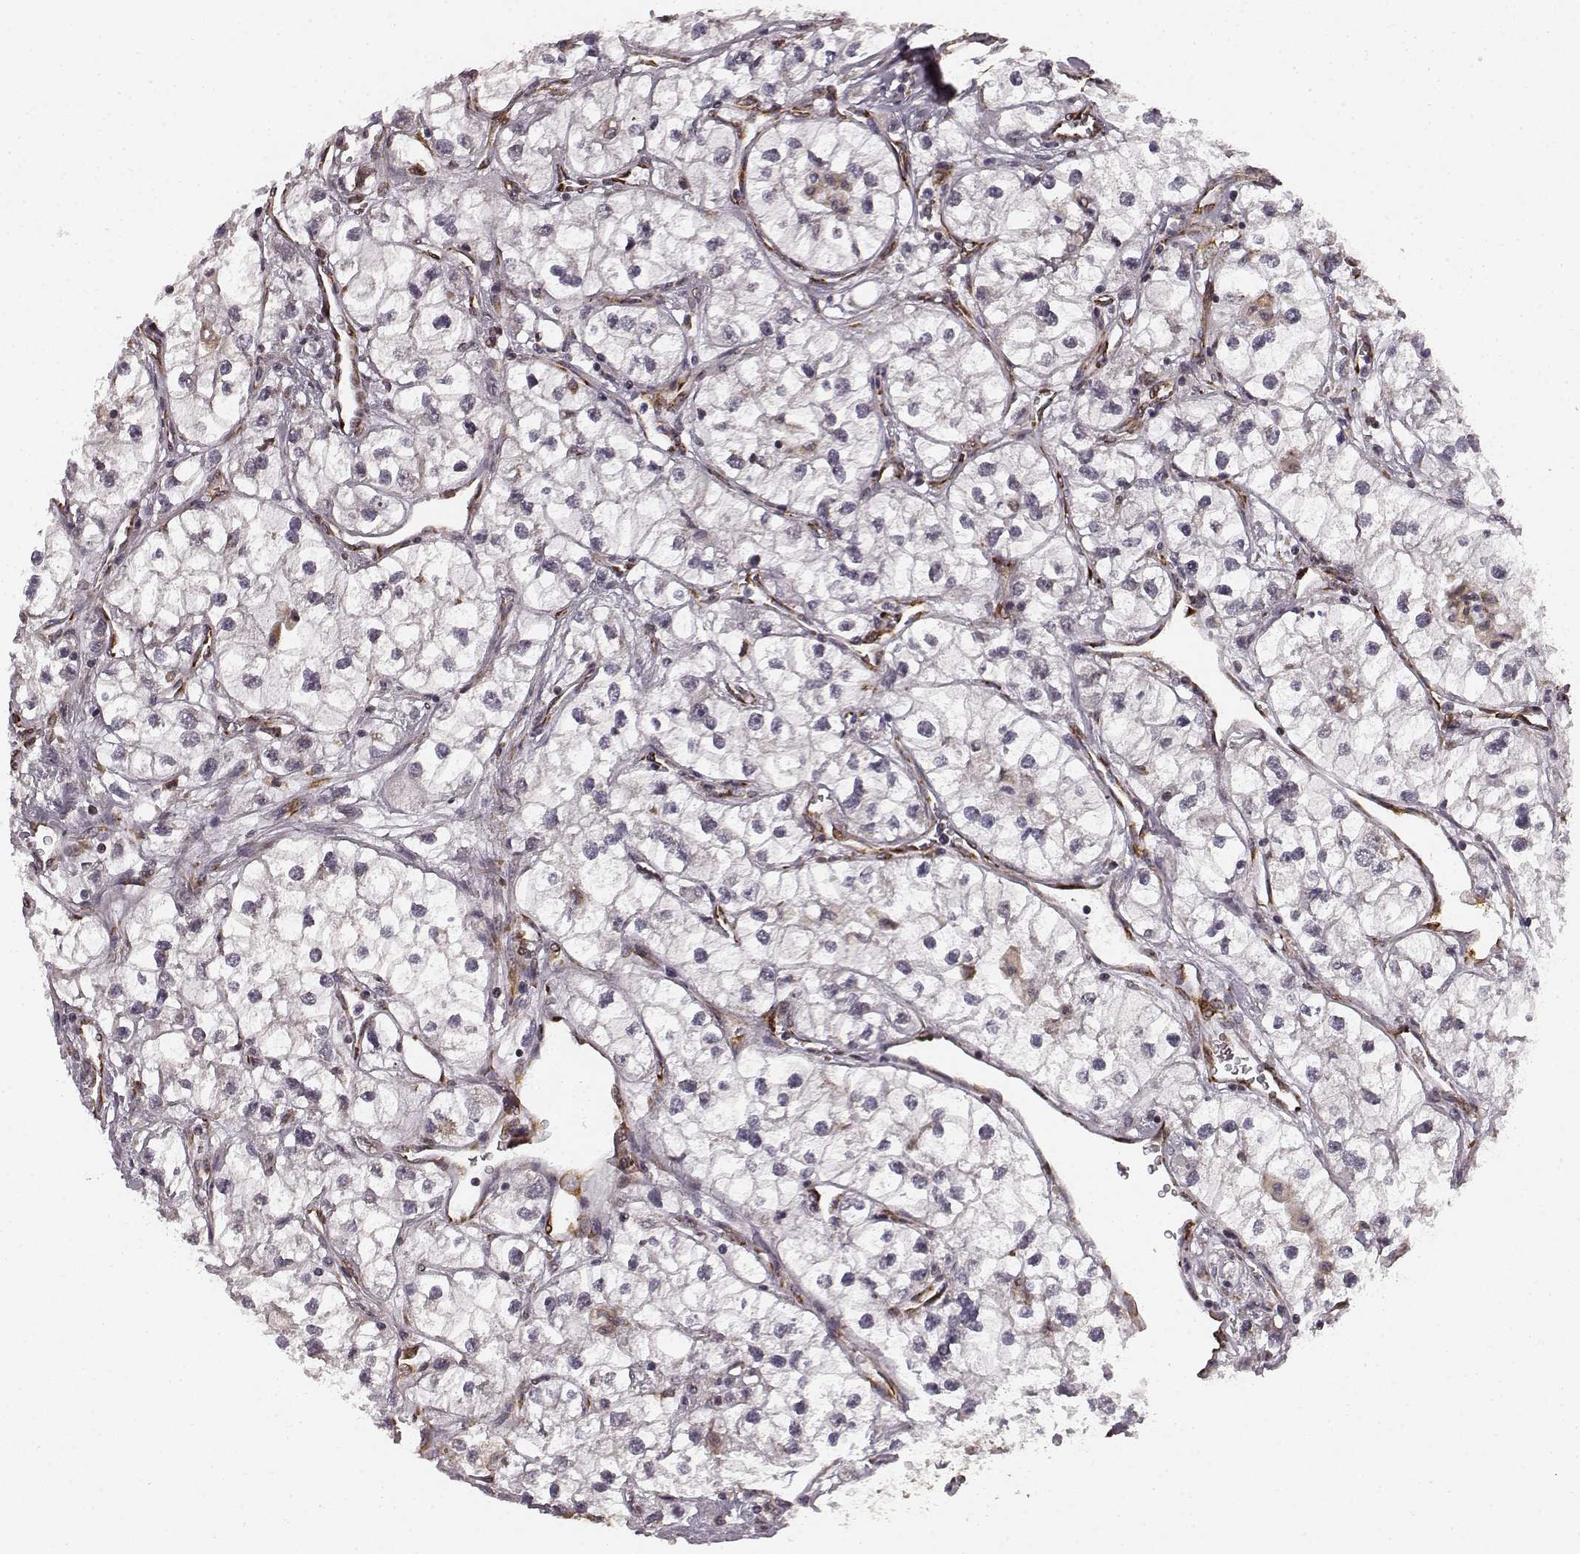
{"staining": {"intensity": "negative", "quantity": "none", "location": "none"}, "tissue": "renal cancer", "cell_type": "Tumor cells", "image_type": "cancer", "snomed": [{"axis": "morphology", "description": "Adenocarcinoma, NOS"}, {"axis": "topography", "description": "Kidney"}], "caption": "The photomicrograph exhibits no staining of tumor cells in adenocarcinoma (renal).", "gene": "TMEM14A", "patient": {"sex": "male", "age": 59}}